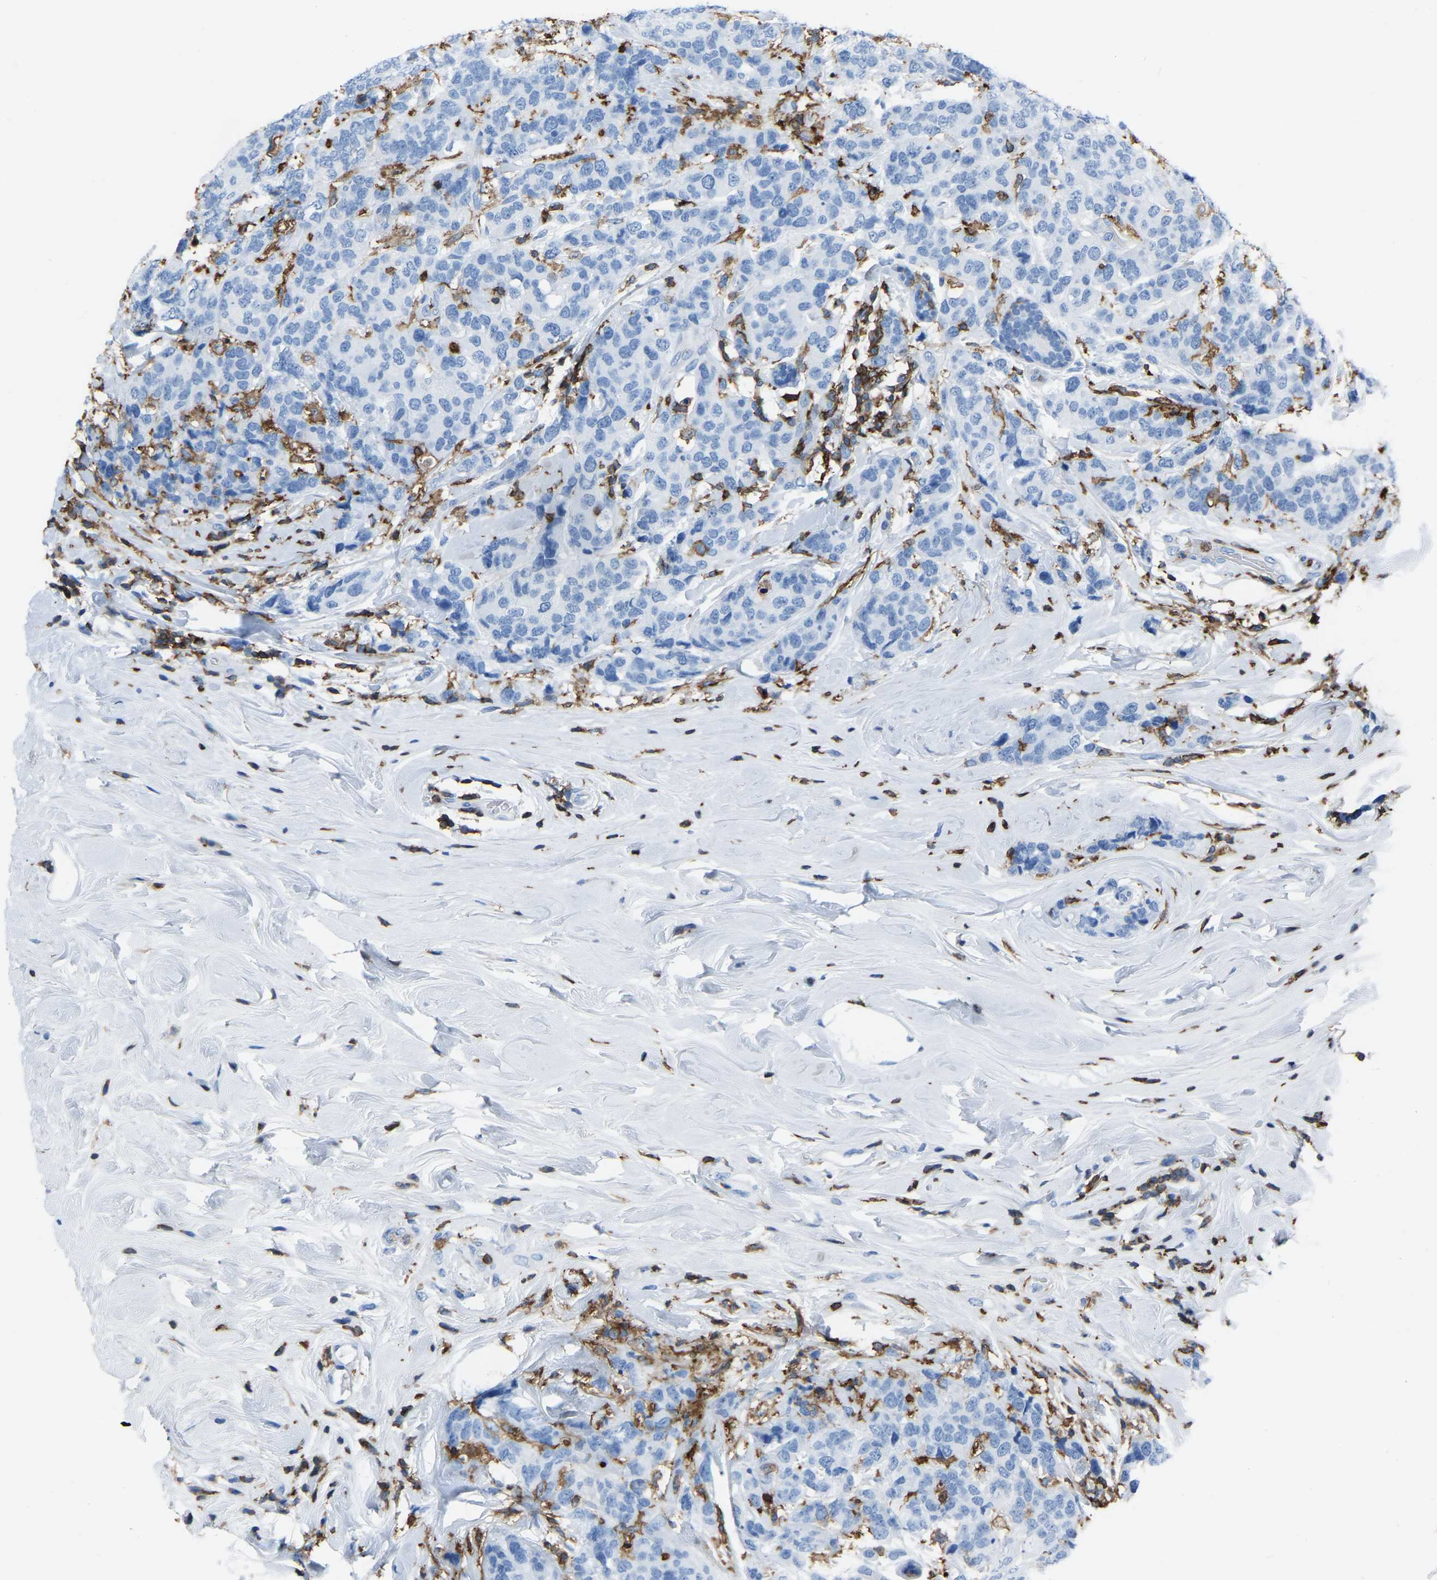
{"staining": {"intensity": "negative", "quantity": "none", "location": "none"}, "tissue": "breast cancer", "cell_type": "Tumor cells", "image_type": "cancer", "snomed": [{"axis": "morphology", "description": "Lobular carcinoma"}, {"axis": "topography", "description": "Breast"}], "caption": "Human breast lobular carcinoma stained for a protein using IHC demonstrates no staining in tumor cells.", "gene": "LSP1", "patient": {"sex": "female", "age": 59}}